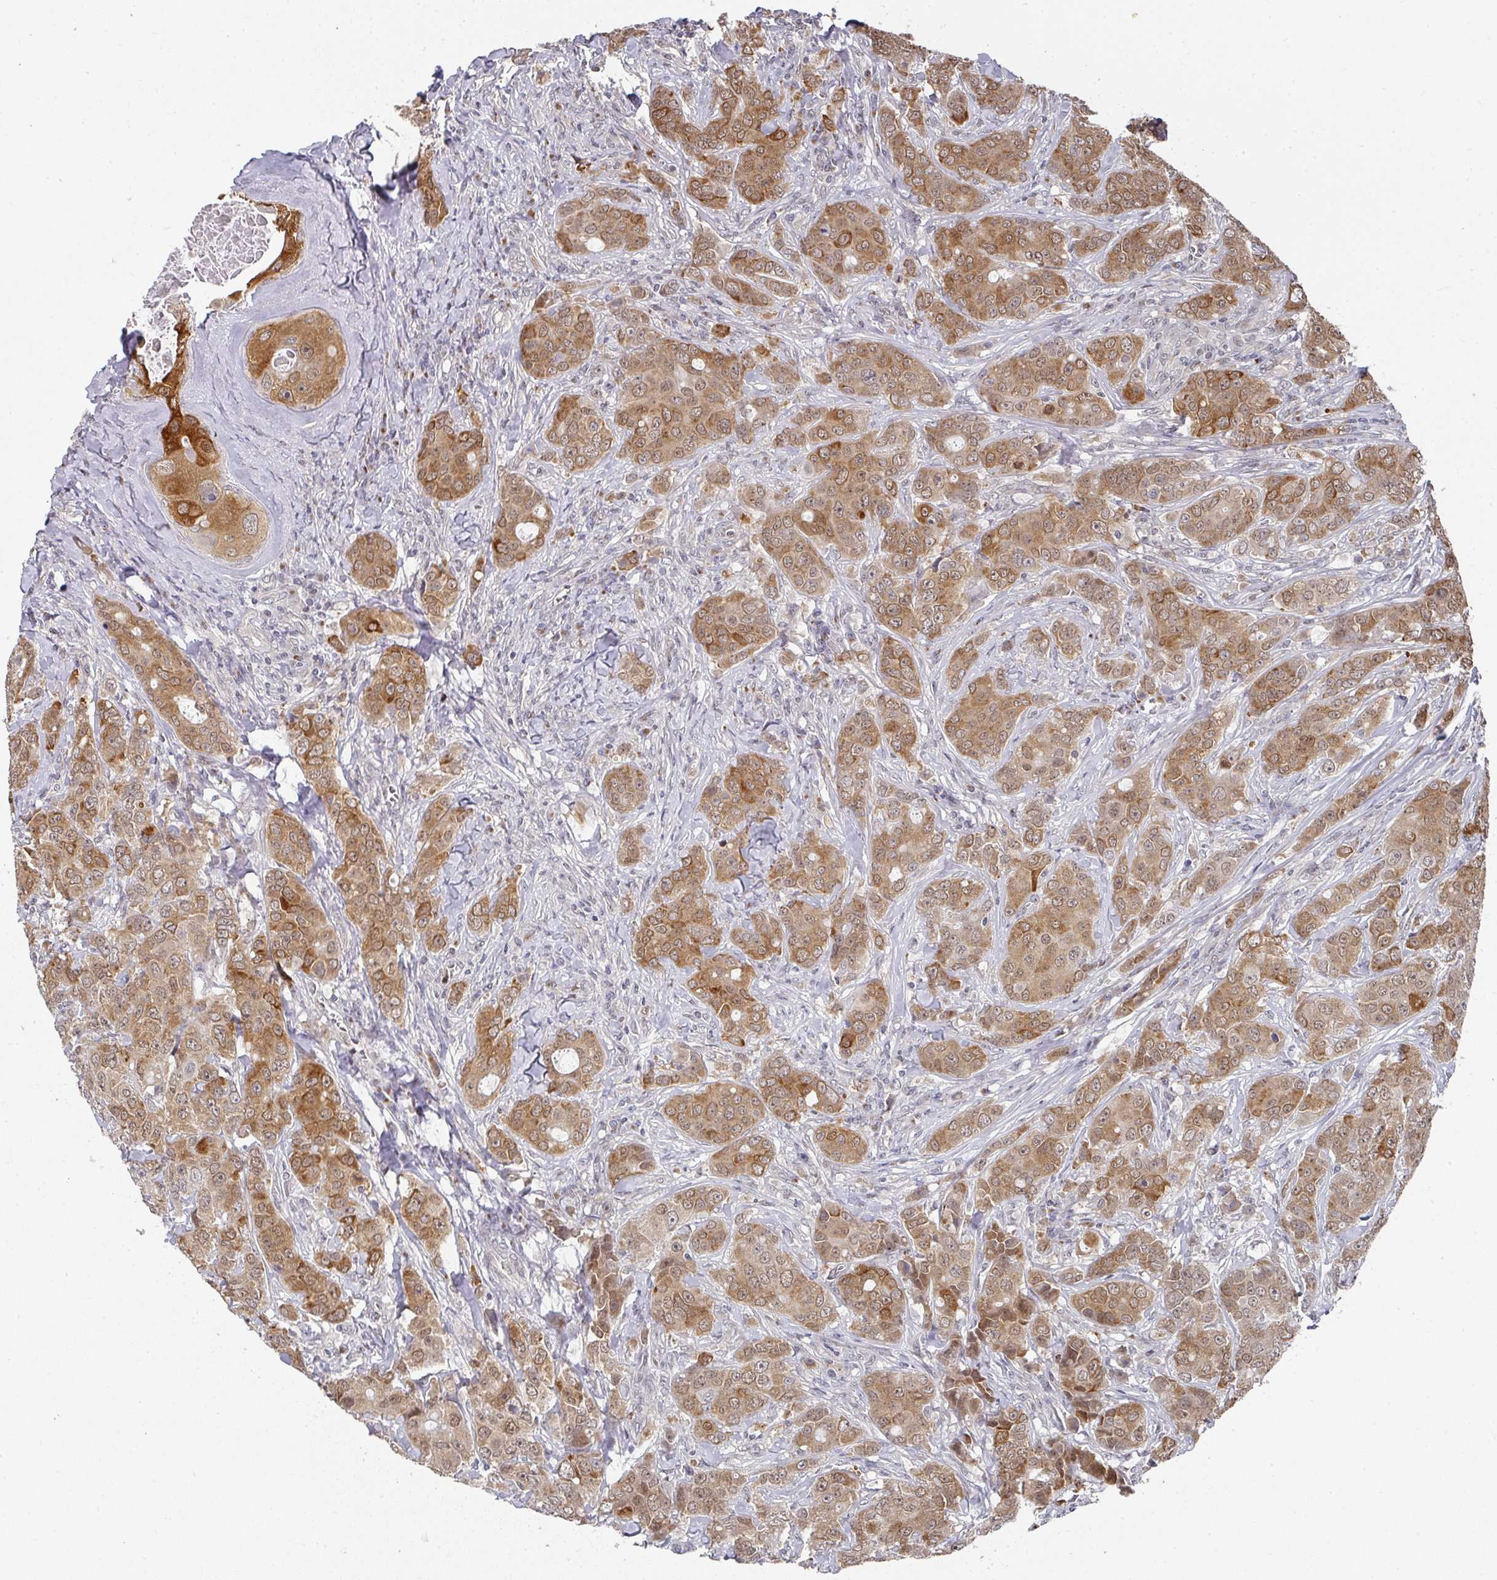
{"staining": {"intensity": "moderate", "quantity": ">75%", "location": "cytoplasmic/membranous"}, "tissue": "breast cancer", "cell_type": "Tumor cells", "image_type": "cancer", "snomed": [{"axis": "morphology", "description": "Duct carcinoma"}, {"axis": "topography", "description": "Breast"}], "caption": "Immunohistochemical staining of breast cancer exhibits medium levels of moderate cytoplasmic/membranous protein expression in about >75% of tumor cells.", "gene": "C18orf25", "patient": {"sex": "female", "age": 43}}